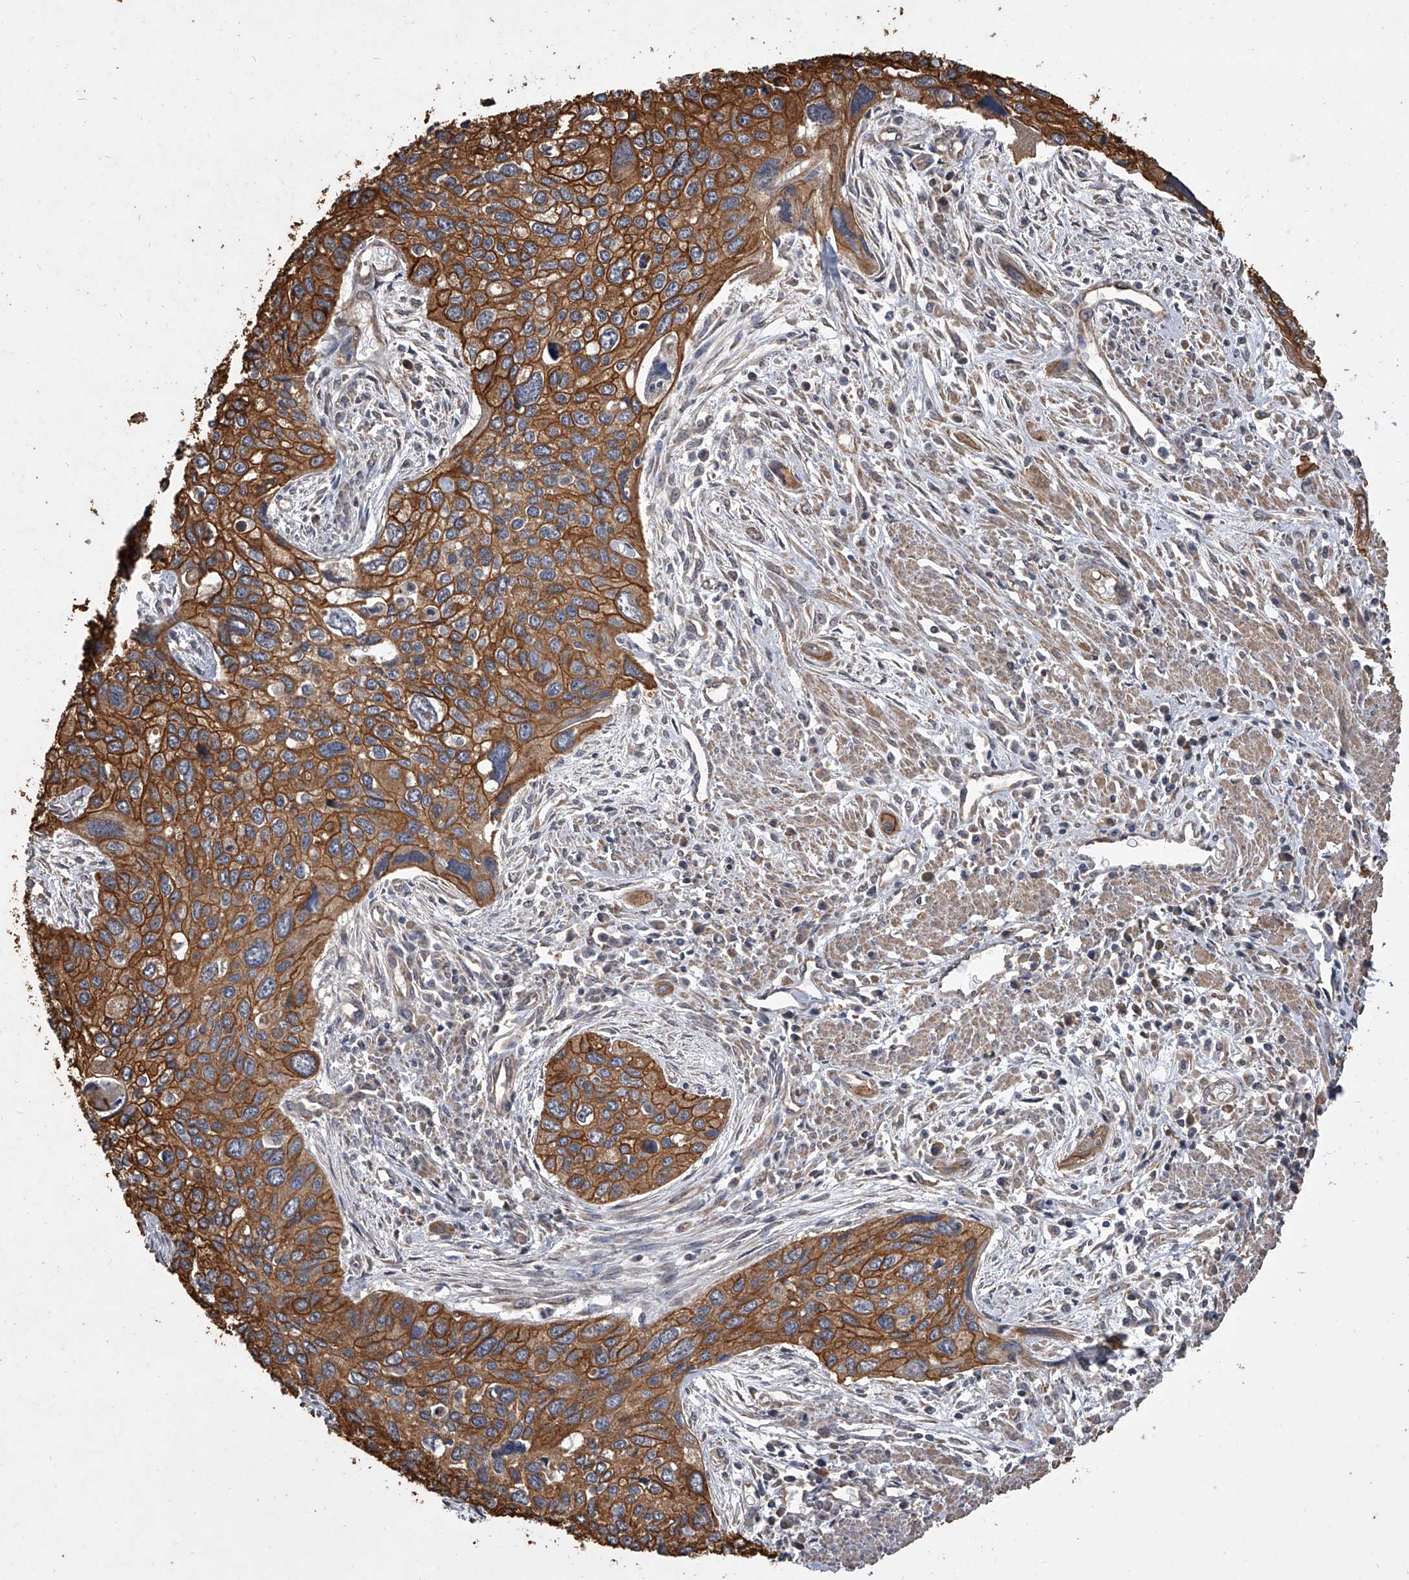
{"staining": {"intensity": "strong", "quantity": ">75%", "location": "cytoplasmic/membranous"}, "tissue": "cervical cancer", "cell_type": "Tumor cells", "image_type": "cancer", "snomed": [{"axis": "morphology", "description": "Squamous cell carcinoma, NOS"}, {"axis": "topography", "description": "Cervix"}], "caption": "Brown immunohistochemical staining in human cervical cancer (squamous cell carcinoma) displays strong cytoplasmic/membranous positivity in about >75% of tumor cells.", "gene": "MRPL28", "patient": {"sex": "female", "age": 55}}